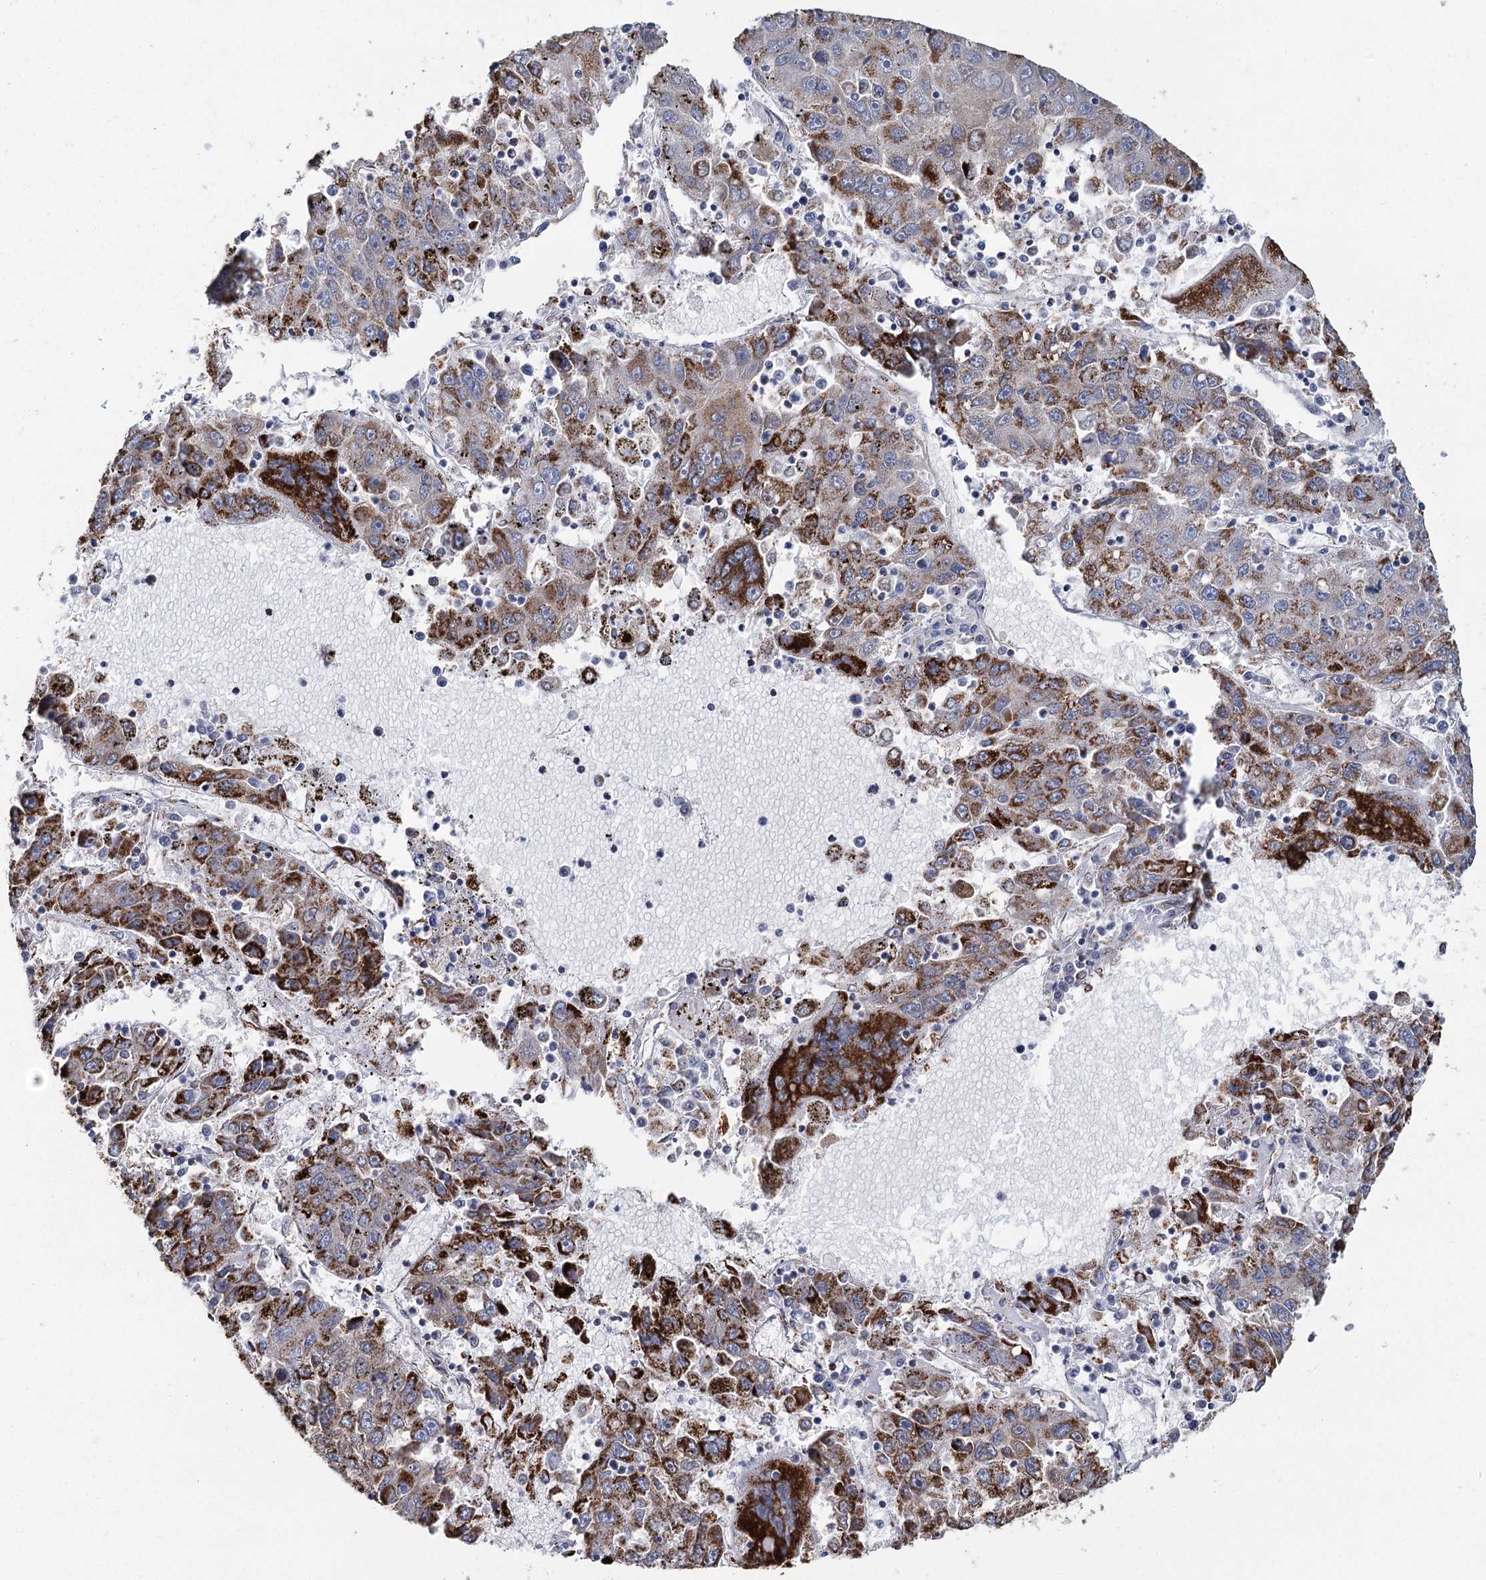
{"staining": {"intensity": "strong", "quantity": ">75%", "location": "cytoplasmic/membranous"}, "tissue": "liver cancer", "cell_type": "Tumor cells", "image_type": "cancer", "snomed": [{"axis": "morphology", "description": "Carcinoma, Hepatocellular, NOS"}, {"axis": "topography", "description": "Liver"}], "caption": "High-power microscopy captured an IHC histopathology image of hepatocellular carcinoma (liver), revealing strong cytoplasmic/membranous expression in about >75% of tumor cells.", "gene": "MRPL44", "patient": {"sex": "male", "age": 49}}